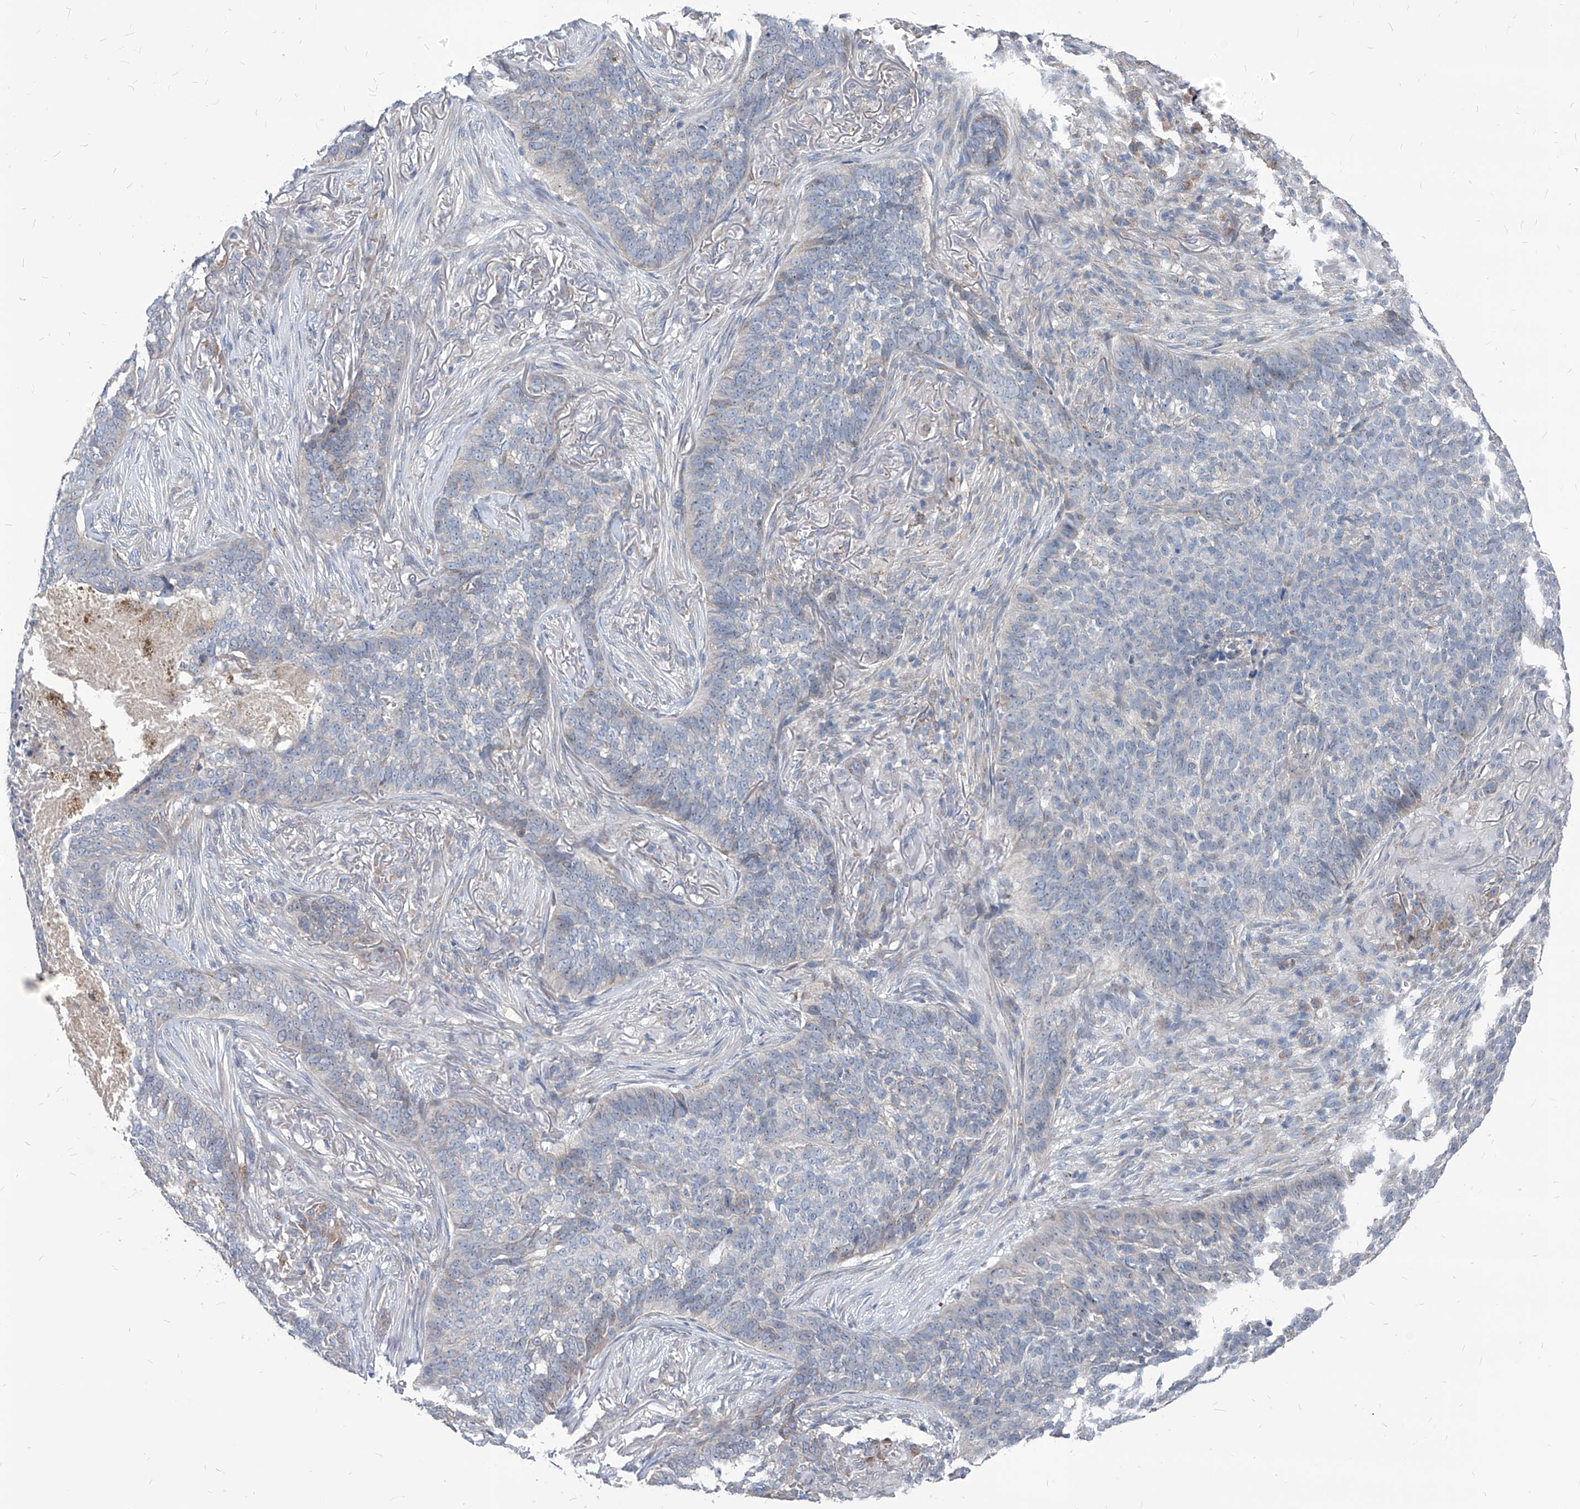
{"staining": {"intensity": "negative", "quantity": "none", "location": "none"}, "tissue": "skin cancer", "cell_type": "Tumor cells", "image_type": "cancer", "snomed": [{"axis": "morphology", "description": "Basal cell carcinoma"}, {"axis": "topography", "description": "Skin"}], "caption": "Immunohistochemistry micrograph of neoplastic tissue: human basal cell carcinoma (skin) stained with DAB demonstrates no significant protein positivity in tumor cells.", "gene": "AGPS", "patient": {"sex": "male", "age": 85}}